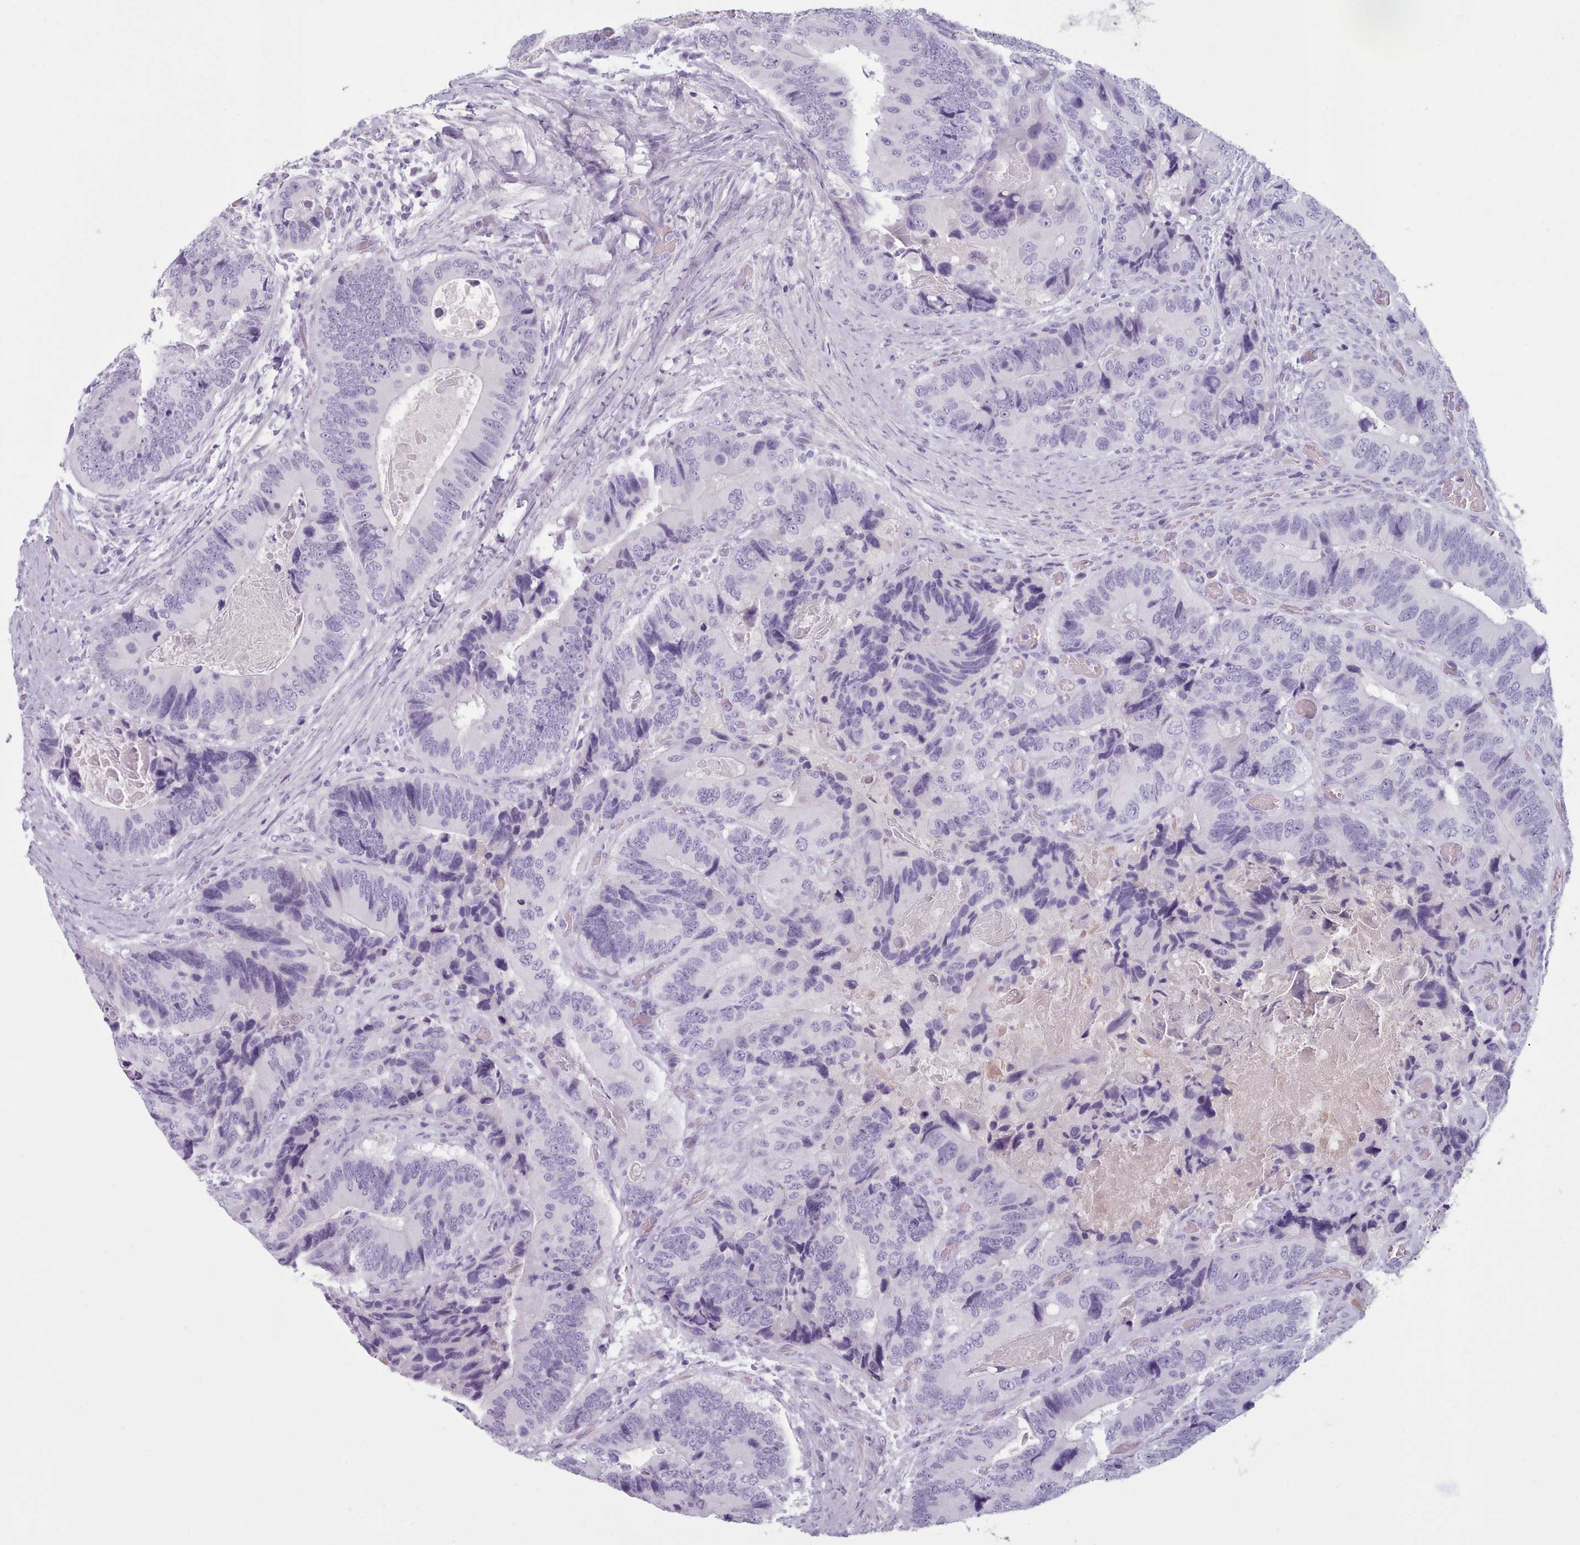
{"staining": {"intensity": "negative", "quantity": "none", "location": "none"}, "tissue": "colorectal cancer", "cell_type": "Tumor cells", "image_type": "cancer", "snomed": [{"axis": "morphology", "description": "Adenocarcinoma, NOS"}, {"axis": "topography", "description": "Colon"}], "caption": "An image of human adenocarcinoma (colorectal) is negative for staining in tumor cells.", "gene": "ZNF43", "patient": {"sex": "male", "age": 84}}